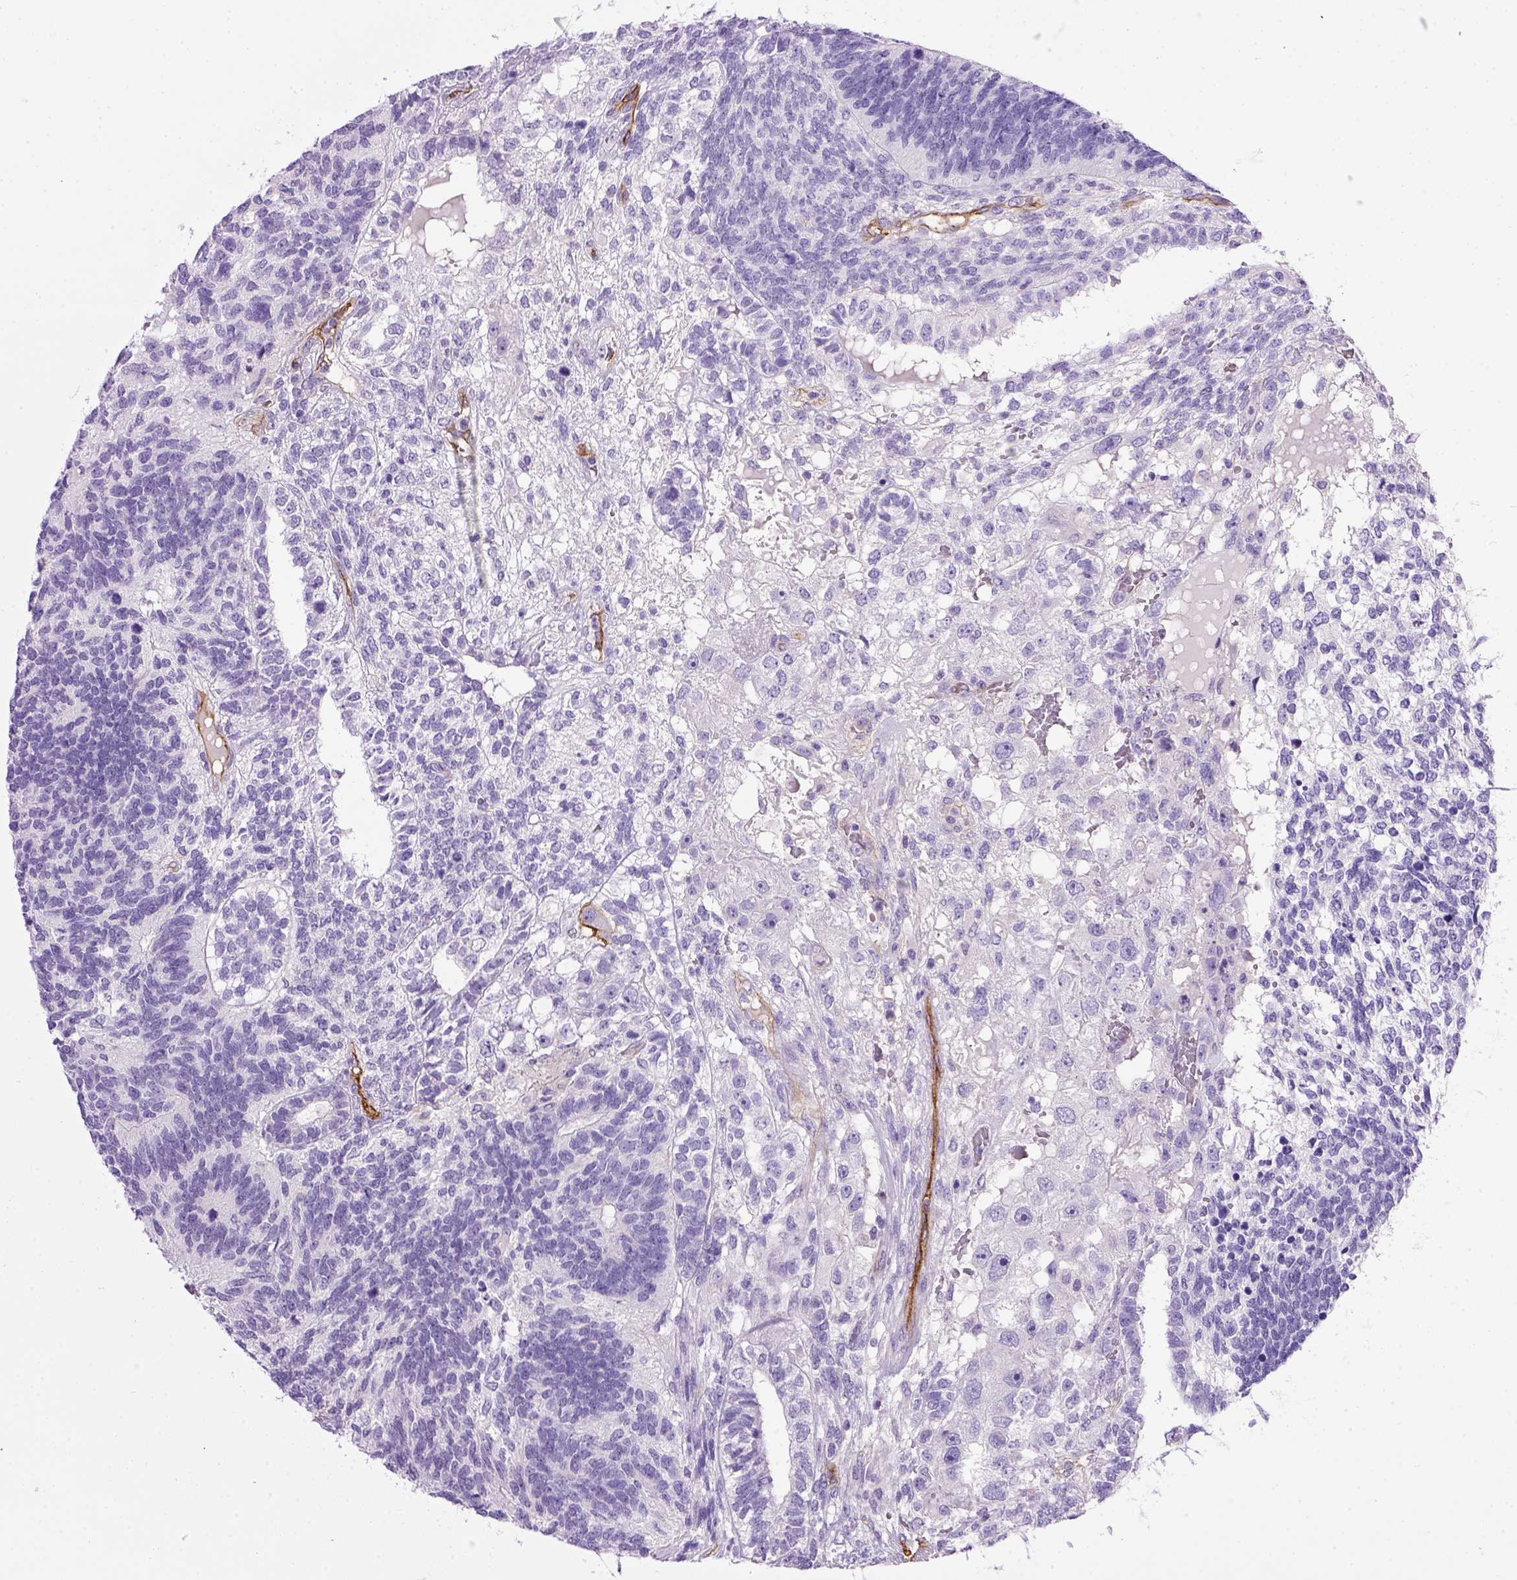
{"staining": {"intensity": "negative", "quantity": "none", "location": "none"}, "tissue": "testis cancer", "cell_type": "Tumor cells", "image_type": "cancer", "snomed": [{"axis": "morphology", "description": "Seminoma, NOS"}, {"axis": "morphology", "description": "Carcinoma, Embryonal, NOS"}, {"axis": "topography", "description": "Testis"}], "caption": "Protein analysis of seminoma (testis) exhibits no significant expression in tumor cells.", "gene": "ENG", "patient": {"sex": "male", "age": 41}}